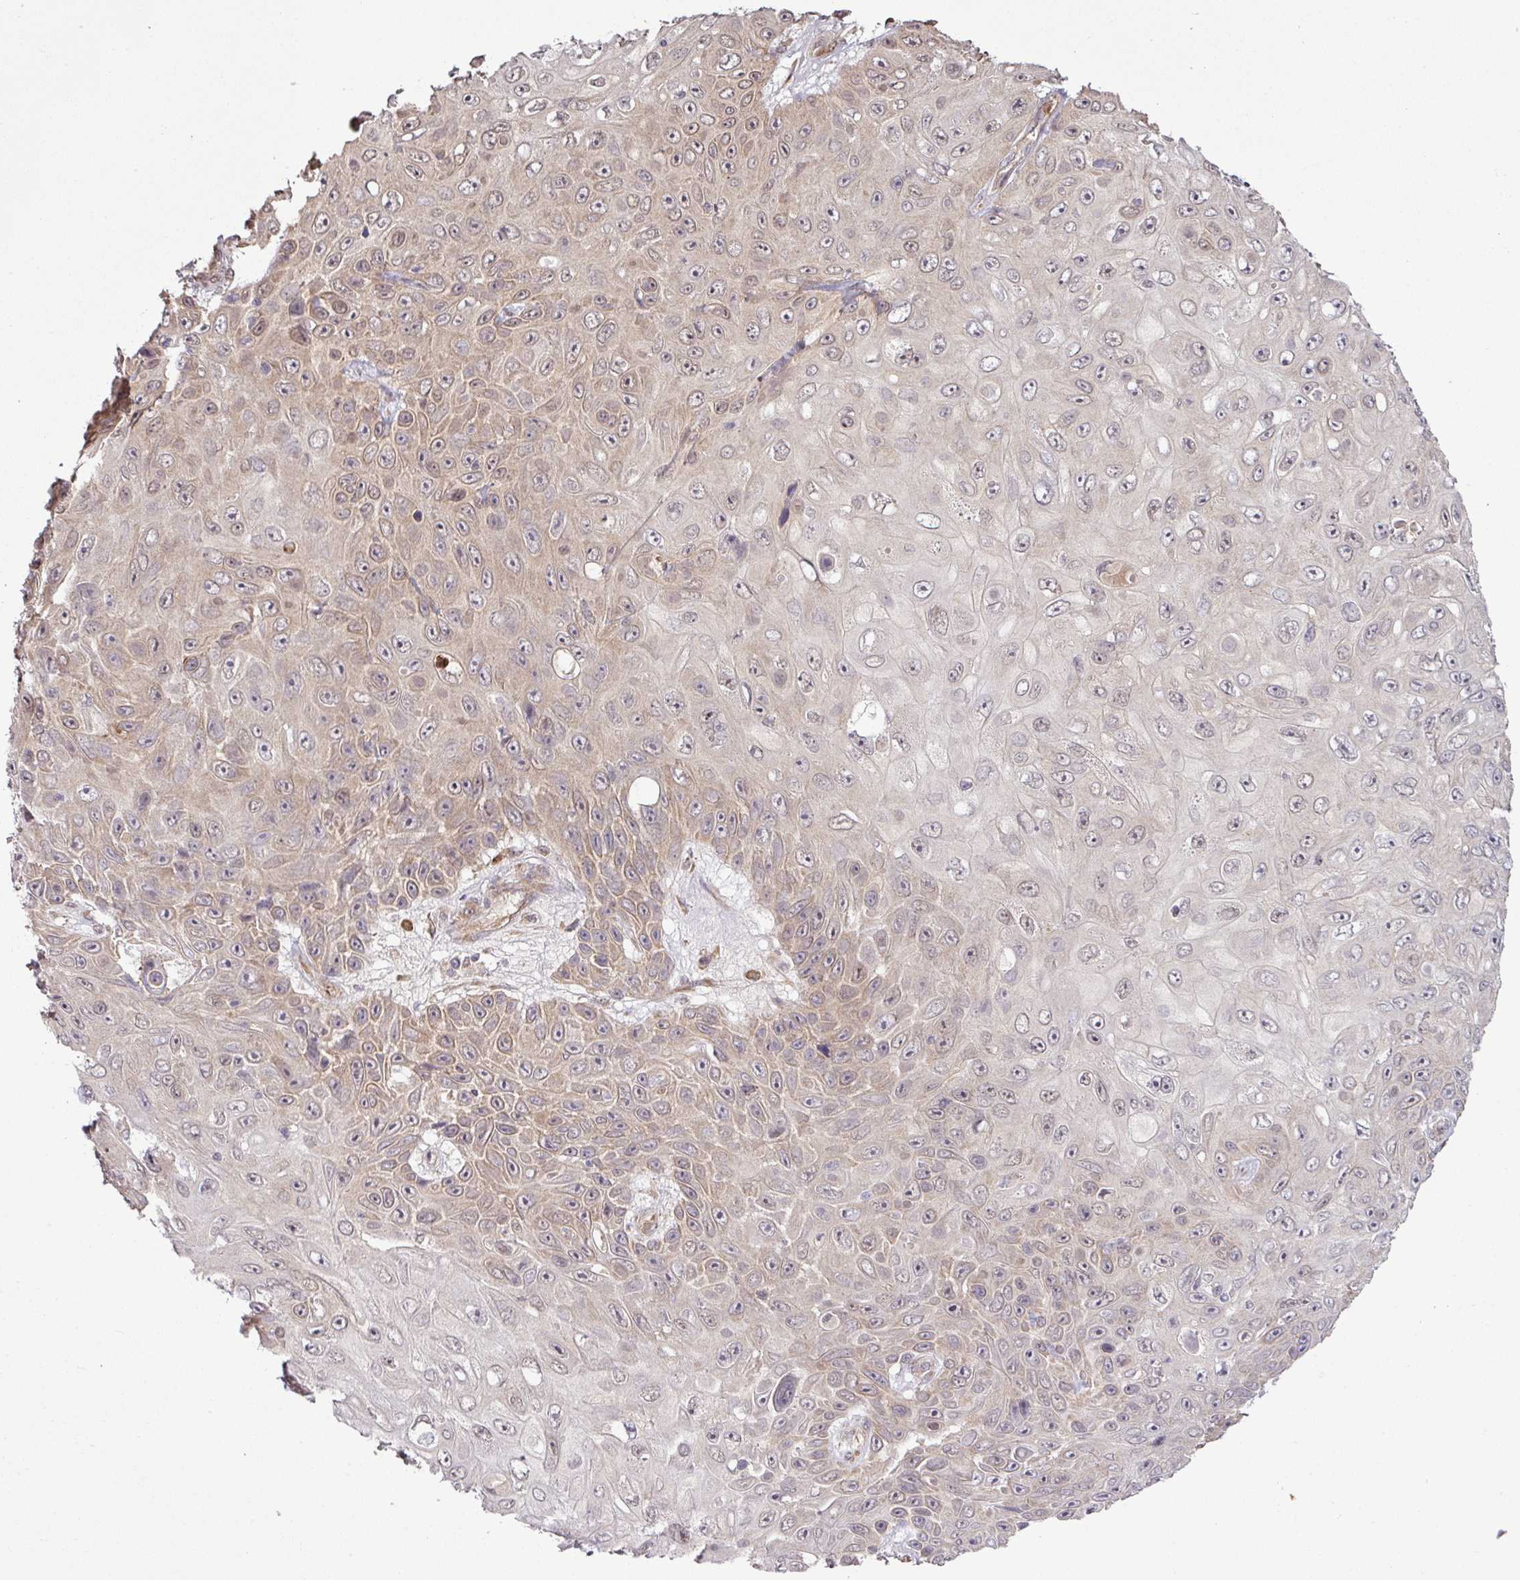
{"staining": {"intensity": "weak", "quantity": "25%-75%", "location": "cytoplasmic/membranous,nuclear"}, "tissue": "skin cancer", "cell_type": "Tumor cells", "image_type": "cancer", "snomed": [{"axis": "morphology", "description": "Squamous cell carcinoma, NOS"}, {"axis": "topography", "description": "Skin"}], "caption": "Protein staining shows weak cytoplasmic/membranous and nuclear staining in approximately 25%-75% of tumor cells in squamous cell carcinoma (skin).", "gene": "DNAAF4", "patient": {"sex": "male", "age": 82}}